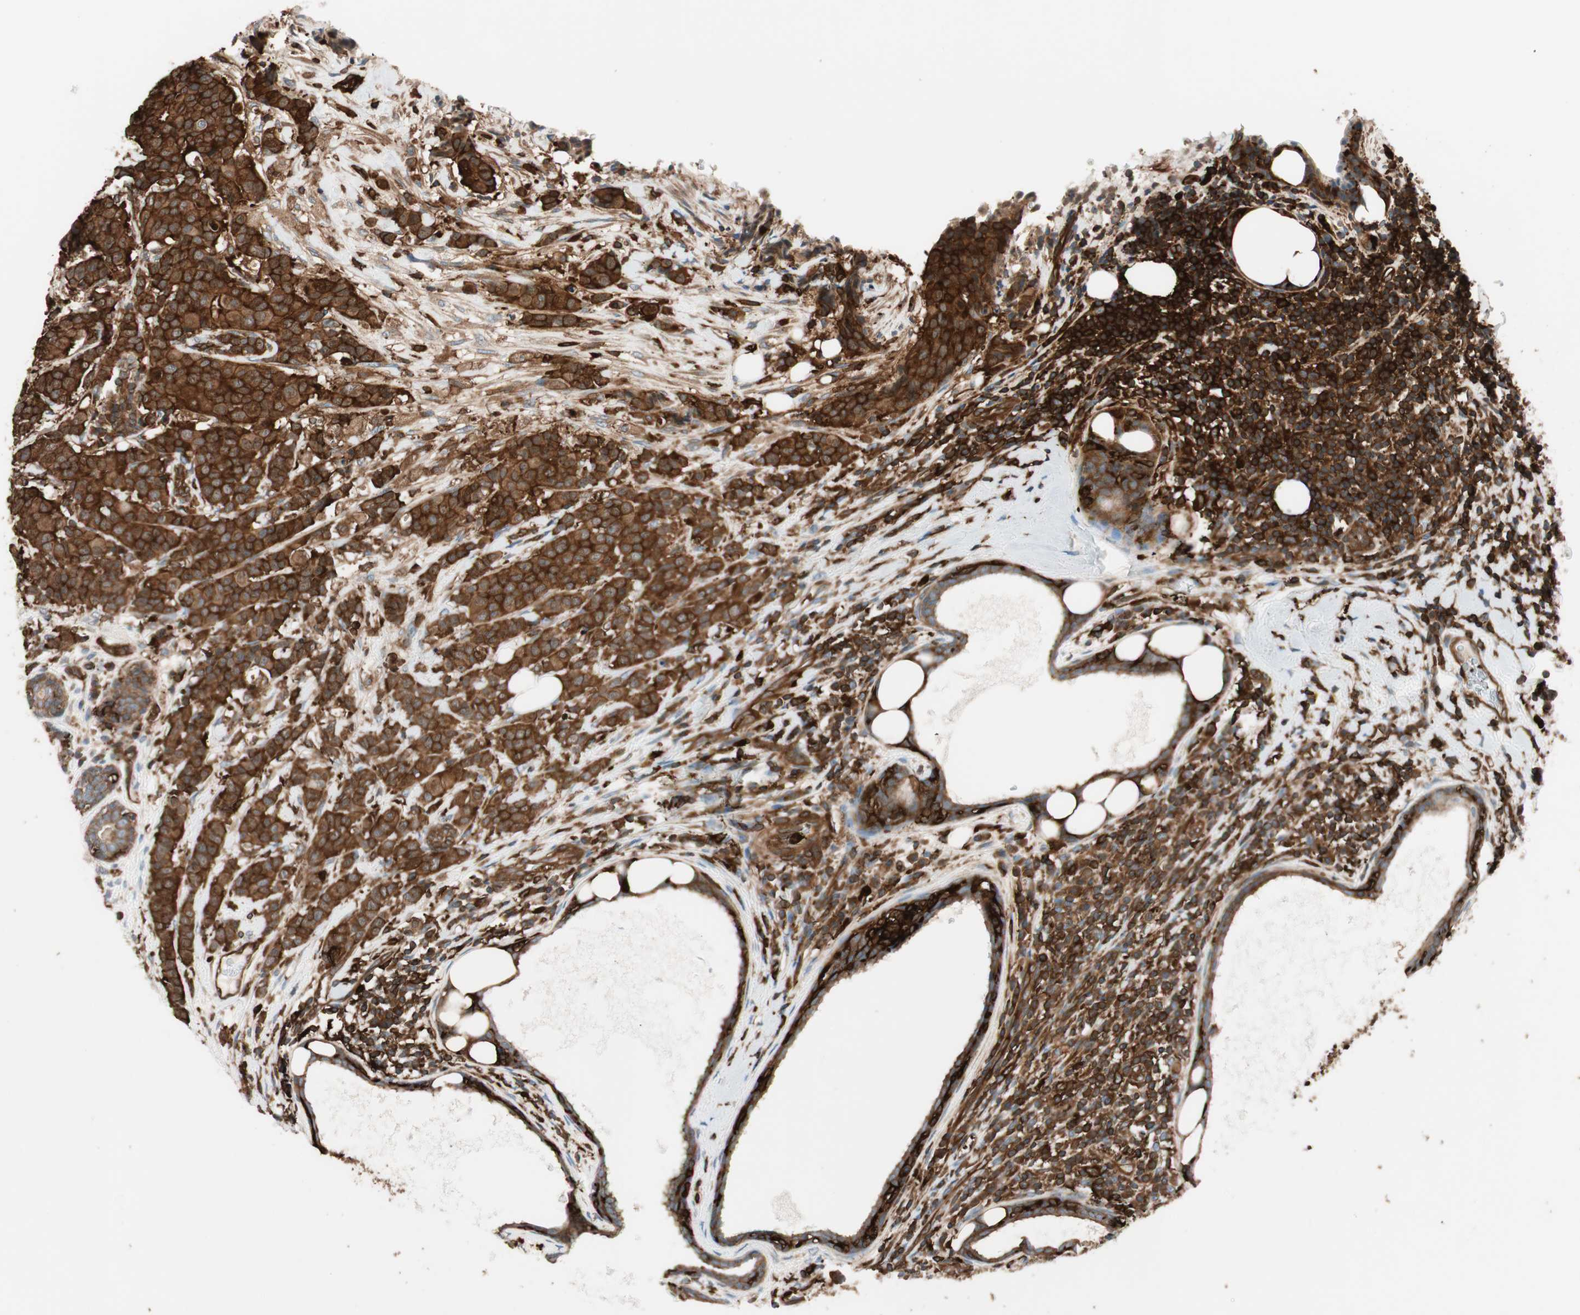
{"staining": {"intensity": "strong", "quantity": ">75%", "location": "cytoplasmic/membranous"}, "tissue": "breast cancer", "cell_type": "Tumor cells", "image_type": "cancer", "snomed": [{"axis": "morphology", "description": "Duct carcinoma"}, {"axis": "topography", "description": "Breast"}], "caption": "The immunohistochemical stain highlights strong cytoplasmic/membranous staining in tumor cells of breast cancer (intraductal carcinoma) tissue.", "gene": "VASP", "patient": {"sex": "female", "age": 40}}